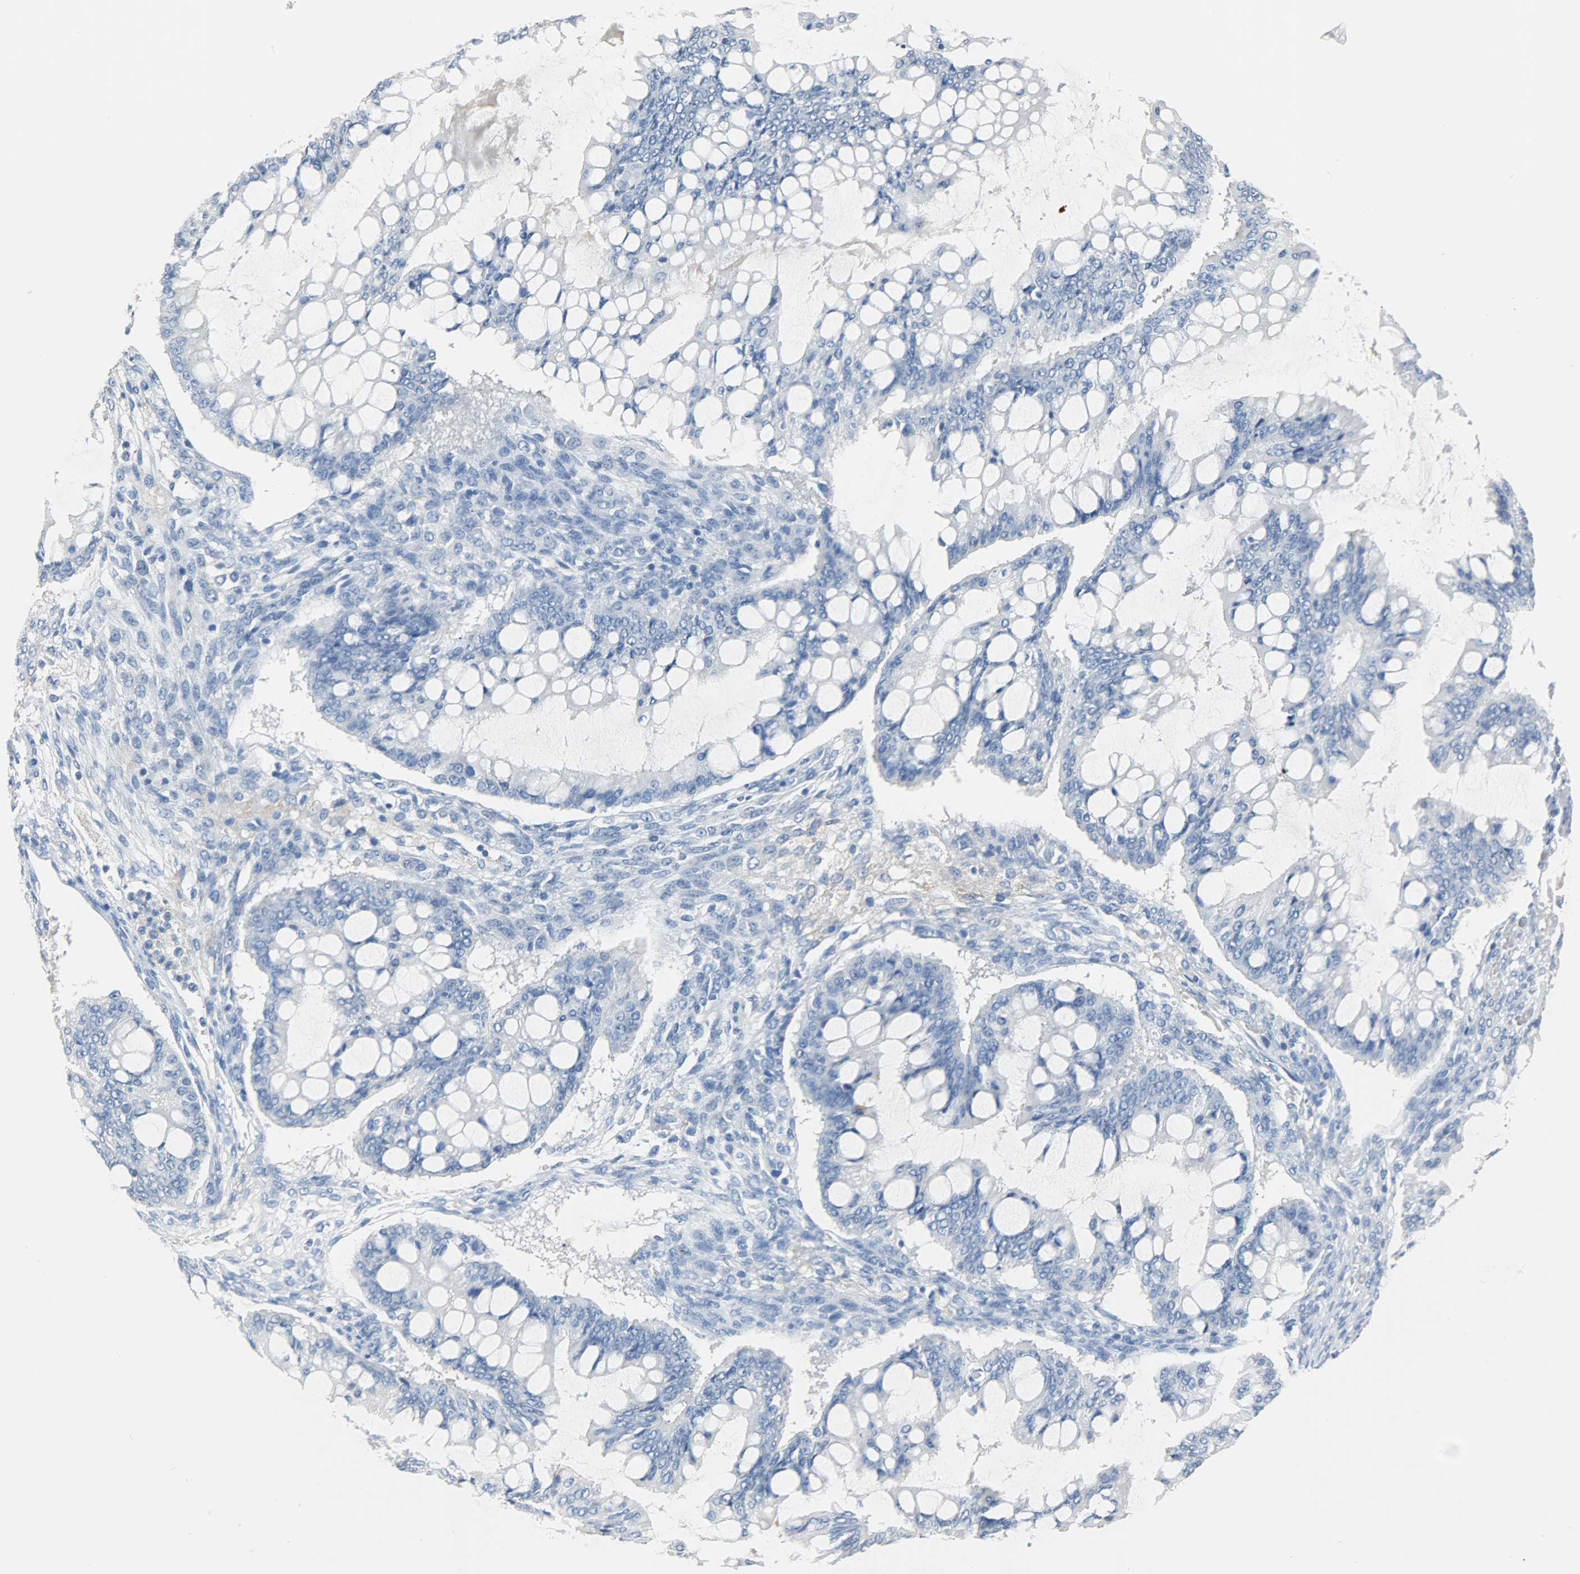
{"staining": {"intensity": "negative", "quantity": "none", "location": "none"}, "tissue": "ovarian cancer", "cell_type": "Tumor cells", "image_type": "cancer", "snomed": [{"axis": "morphology", "description": "Cystadenocarcinoma, mucinous, NOS"}, {"axis": "topography", "description": "Ovary"}], "caption": "The histopathology image reveals no staining of tumor cells in ovarian mucinous cystadenocarcinoma.", "gene": "CA3", "patient": {"sex": "female", "age": 73}}